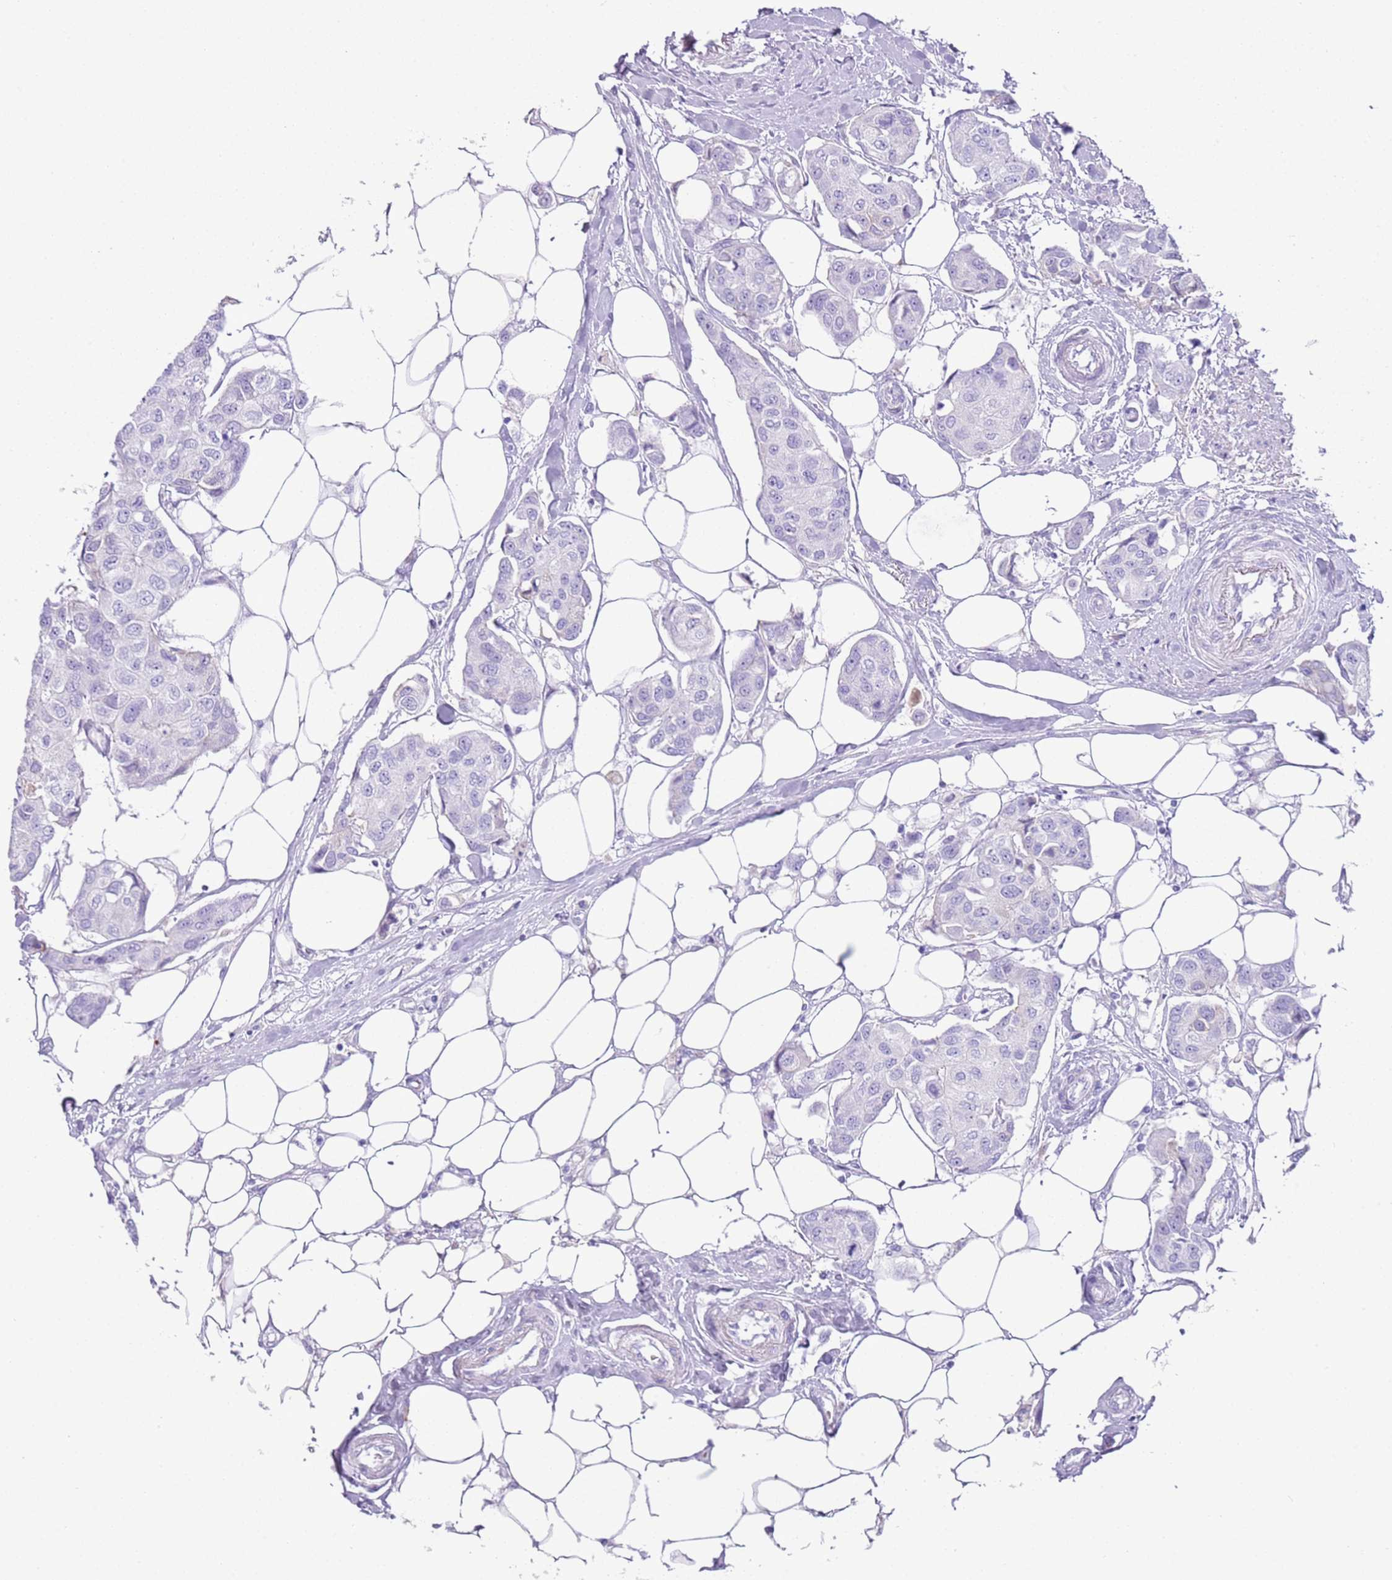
{"staining": {"intensity": "negative", "quantity": "none", "location": "none"}, "tissue": "breast cancer", "cell_type": "Tumor cells", "image_type": "cancer", "snomed": [{"axis": "morphology", "description": "Duct carcinoma"}, {"axis": "topography", "description": "Breast"}, {"axis": "topography", "description": "Lymph node"}], "caption": "The immunohistochemistry (IHC) micrograph has no significant positivity in tumor cells of breast cancer (intraductal carcinoma) tissue. (DAB immunohistochemistry with hematoxylin counter stain).", "gene": "IGKV3D-11", "patient": {"sex": "female", "age": 80}}